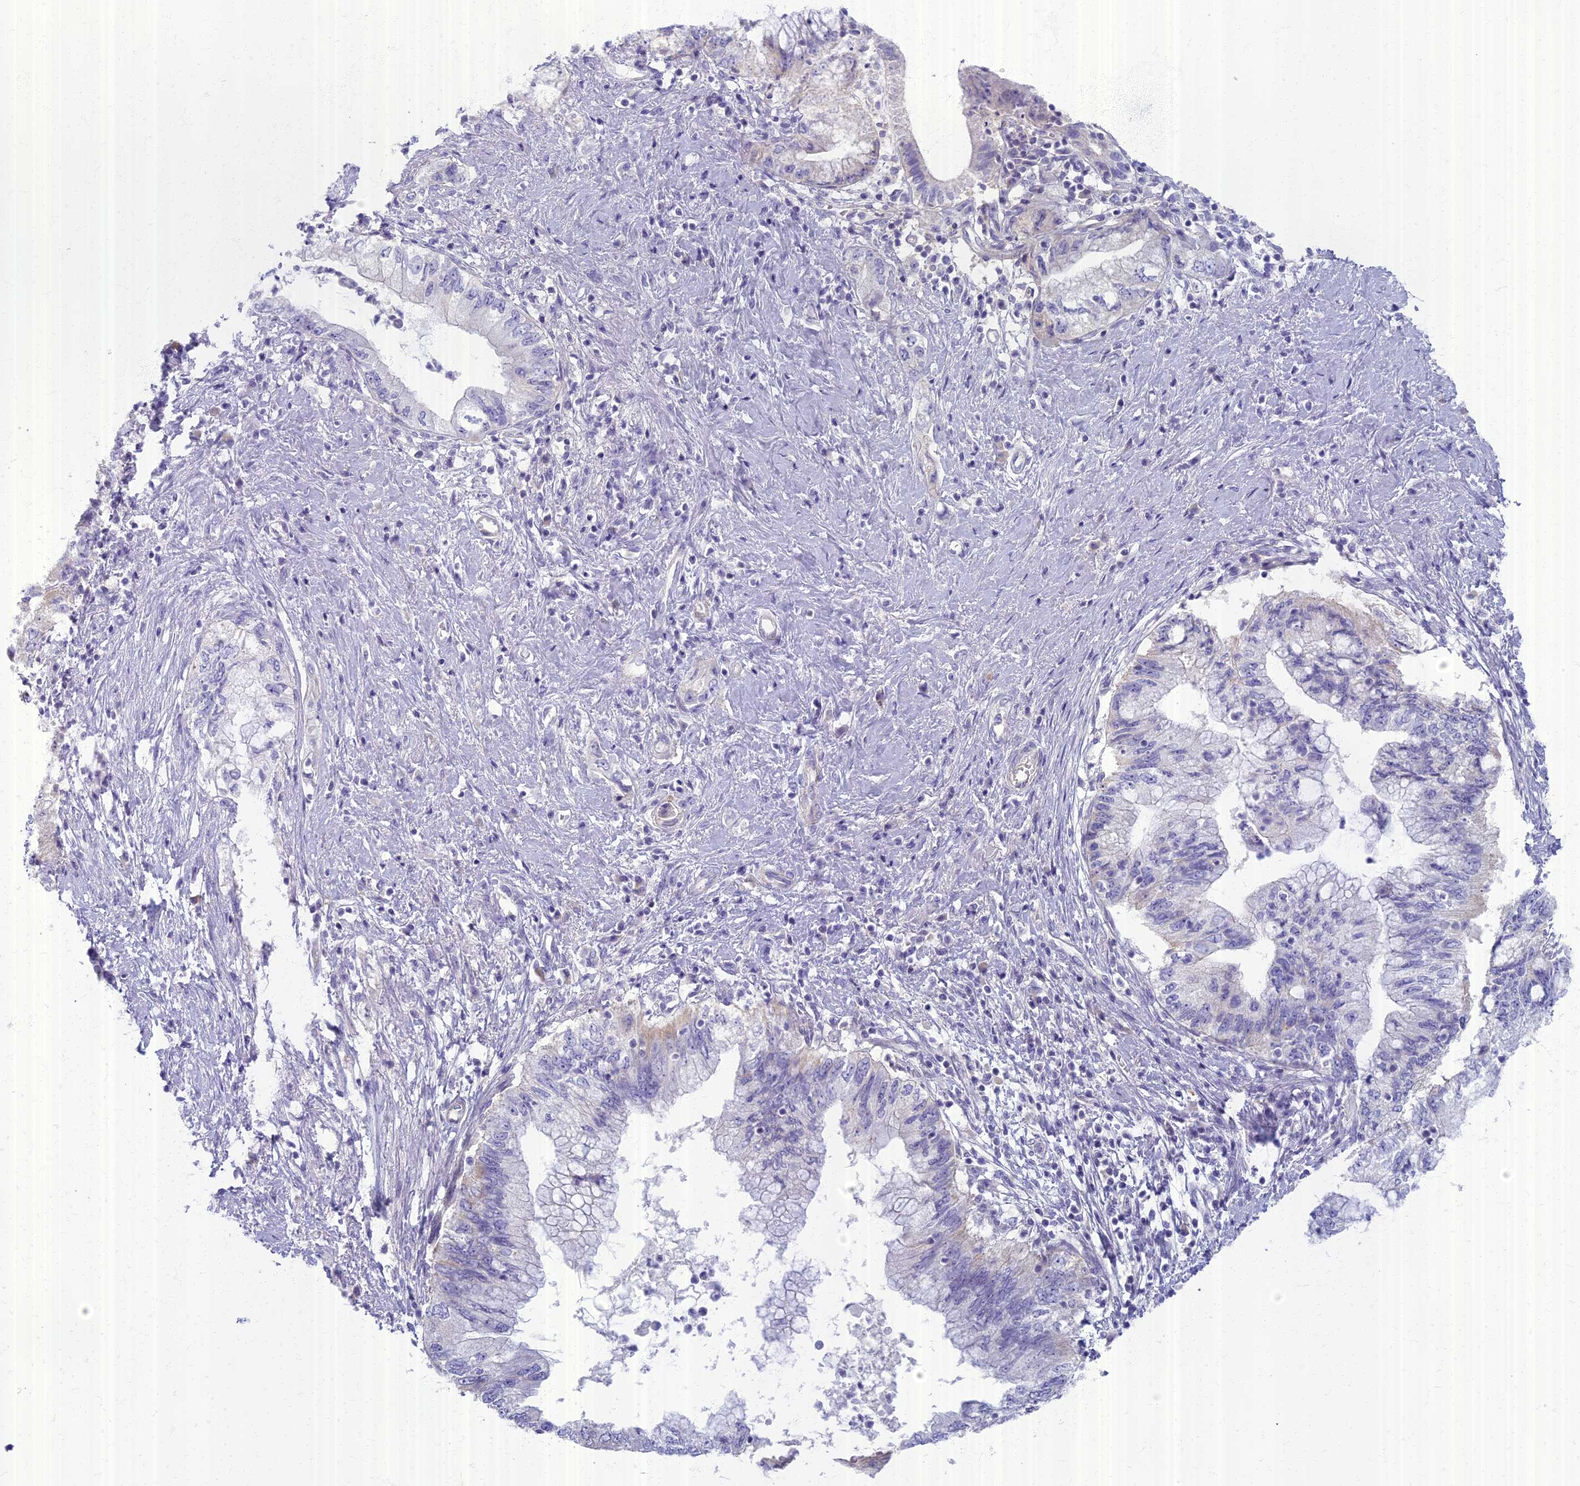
{"staining": {"intensity": "negative", "quantity": "none", "location": "none"}, "tissue": "pancreatic cancer", "cell_type": "Tumor cells", "image_type": "cancer", "snomed": [{"axis": "morphology", "description": "Adenocarcinoma, NOS"}, {"axis": "topography", "description": "Pancreas"}], "caption": "A histopathology image of pancreatic adenocarcinoma stained for a protein demonstrates no brown staining in tumor cells.", "gene": "AP4E1", "patient": {"sex": "female", "age": 73}}